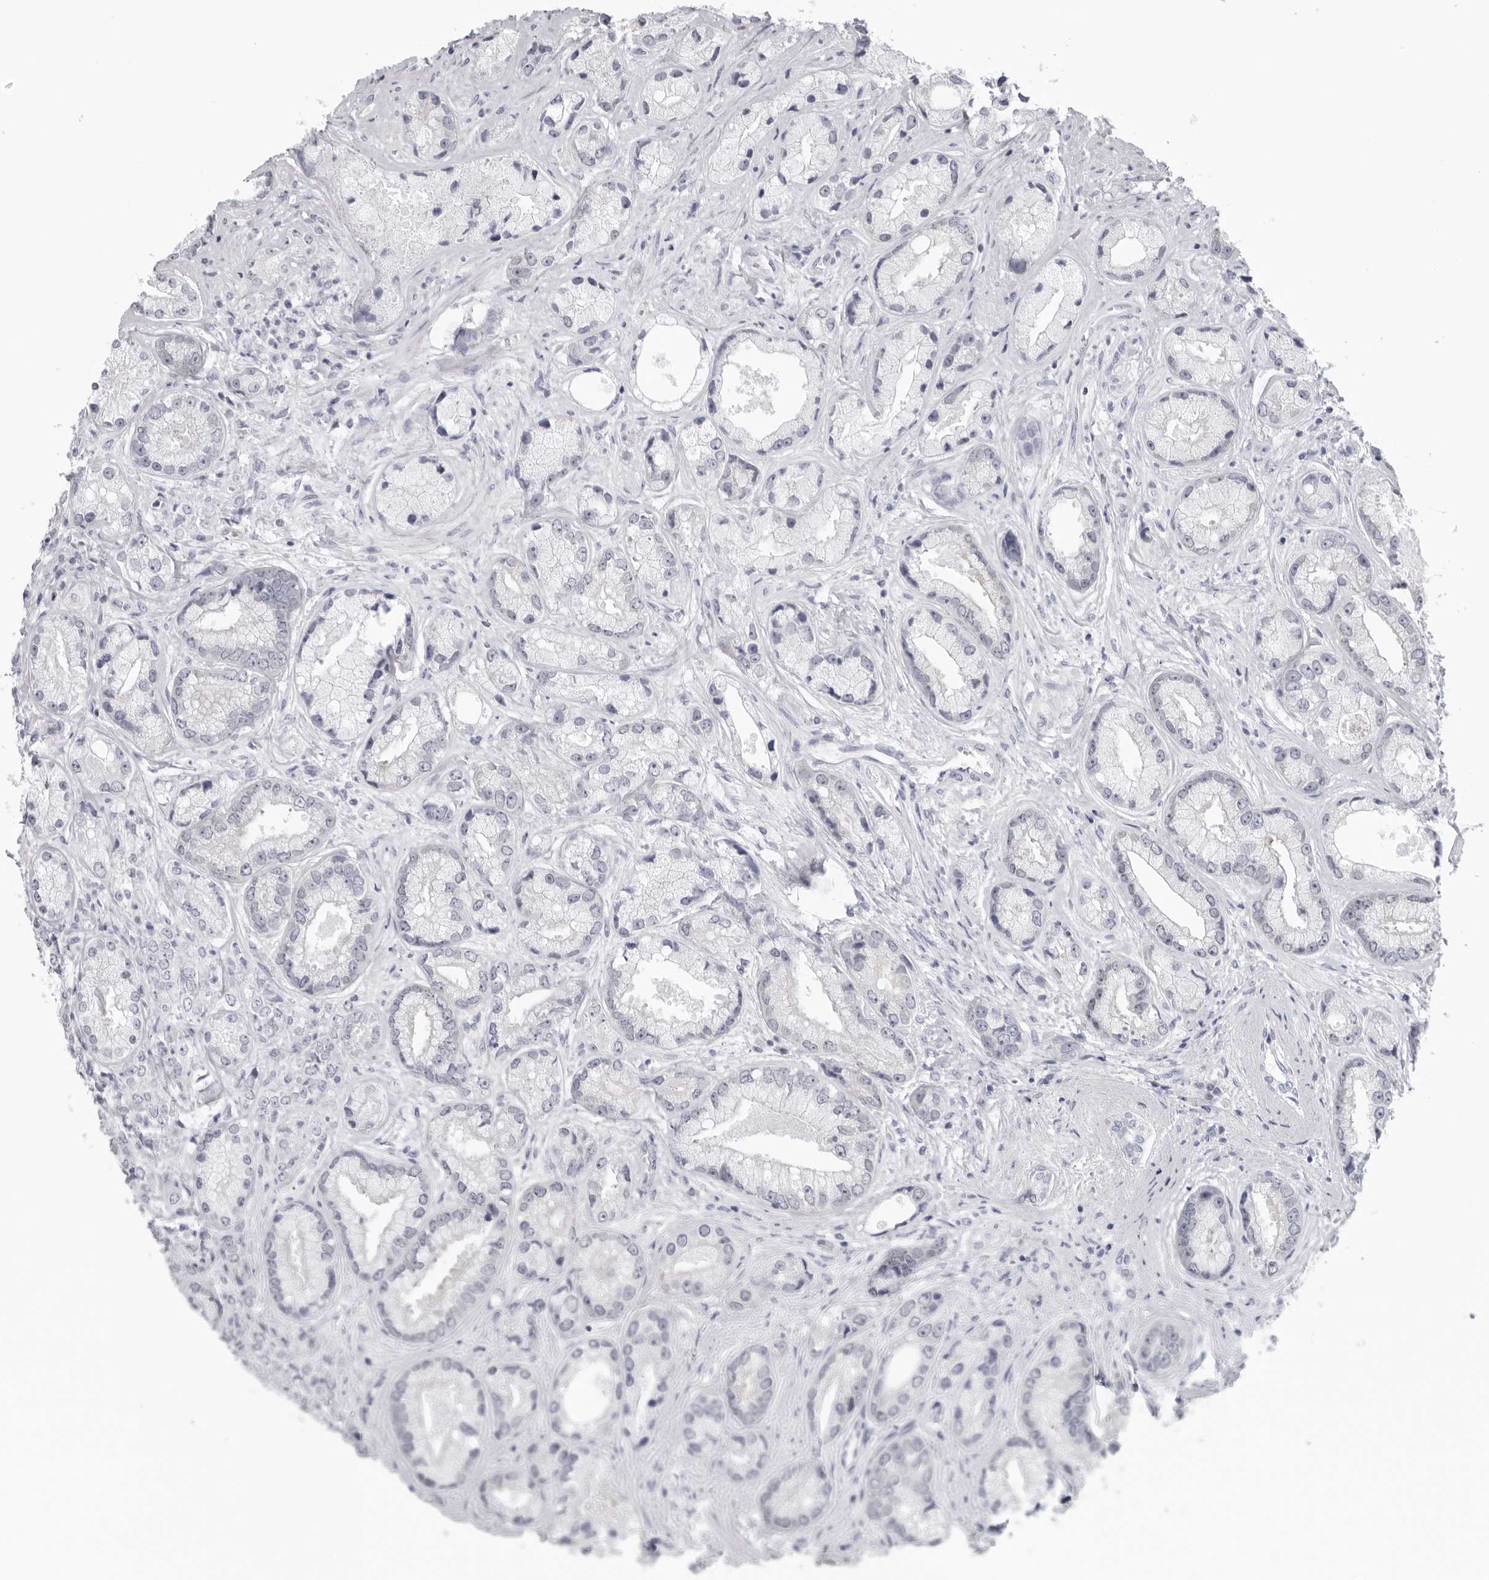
{"staining": {"intensity": "negative", "quantity": "none", "location": "none"}, "tissue": "prostate cancer", "cell_type": "Tumor cells", "image_type": "cancer", "snomed": [{"axis": "morphology", "description": "Adenocarcinoma, High grade"}, {"axis": "topography", "description": "Prostate"}], "caption": "IHC micrograph of neoplastic tissue: human adenocarcinoma (high-grade) (prostate) stained with DAB displays no significant protein positivity in tumor cells. (Brightfield microscopy of DAB (3,3'-diaminobenzidine) immunohistochemistry (IHC) at high magnification).", "gene": "EPB41", "patient": {"sex": "male", "age": 61}}